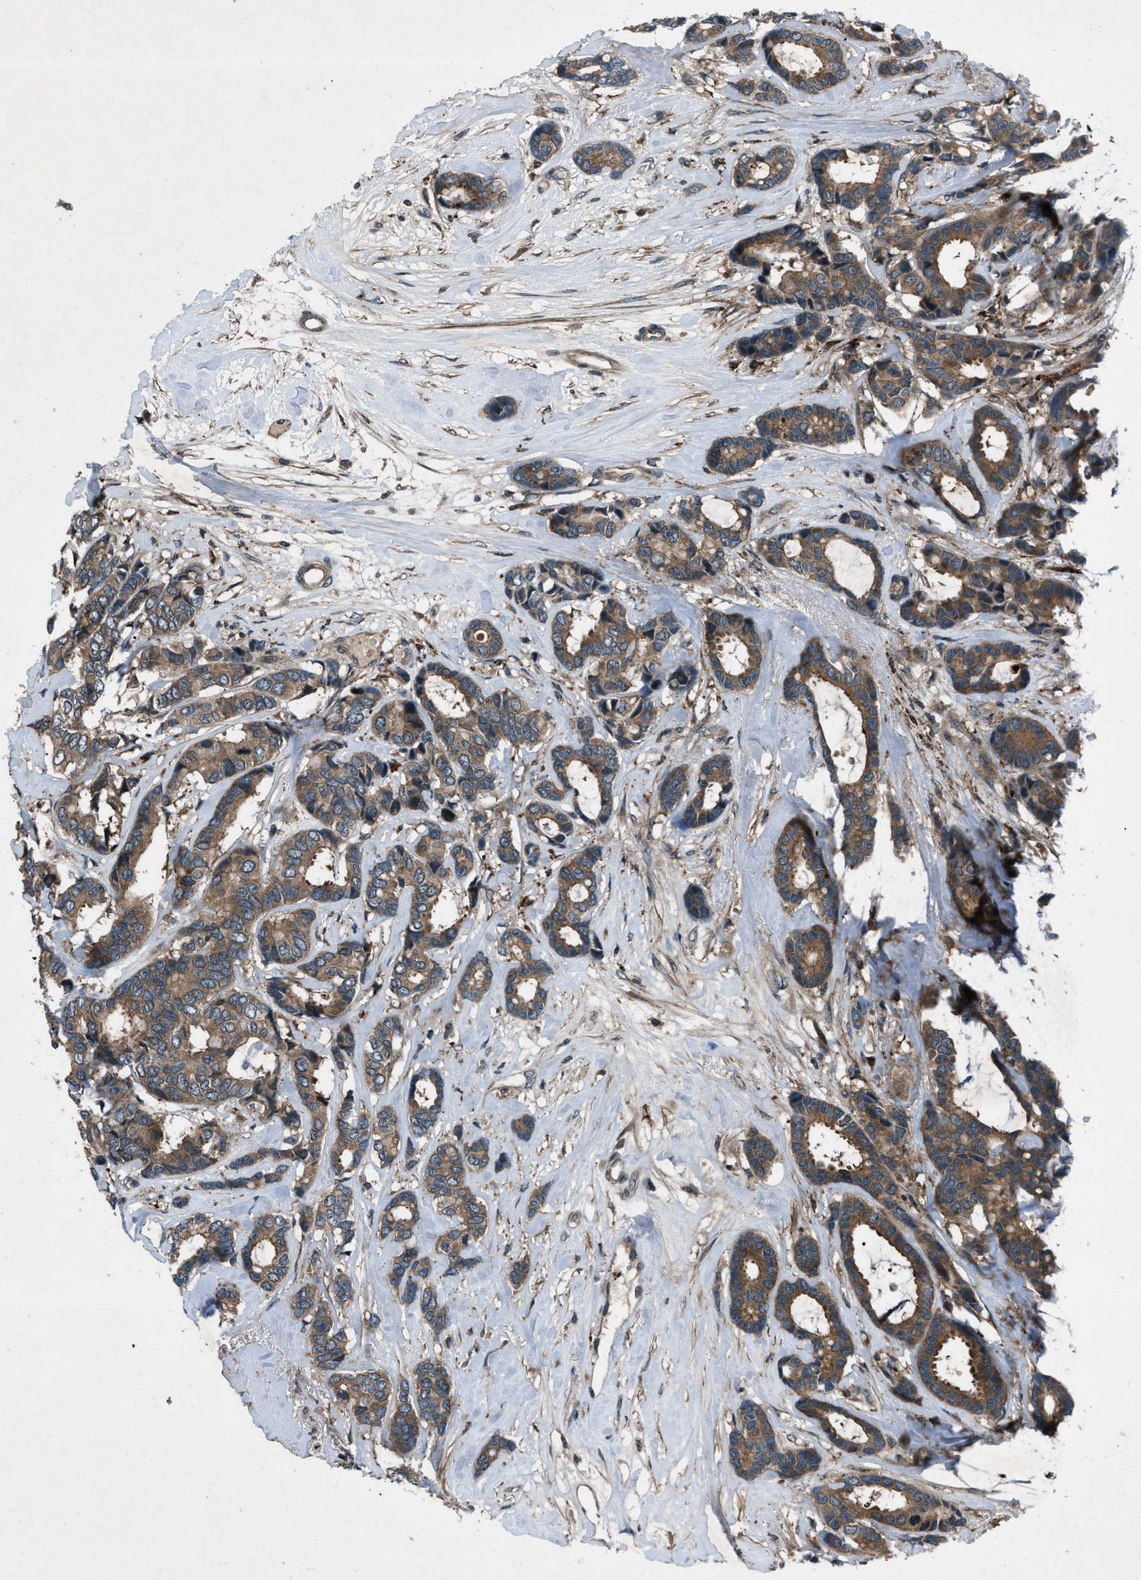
{"staining": {"intensity": "moderate", "quantity": ">75%", "location": "cytoplasmic/membranous"}, "tissue": "breast cancer", "cell_type": "Tumor cells", "image_type": "cancer", "snomed": [{"axis": "morphology", "description": "Duct carcinoma"}, {"axis": "topography", "description": "Breast"}], "caption": "A medium amount of moderate cytoplasmic/membranous expression is seen in about >75% of tumor cells in breast cancer (invasive ductal carcinoma) tissue. The protein is stained brown, and the nuclei are stained in blue (DAB IHC with brightfield microscopy, high magnification).", "gene": "EPSTI1", "patient": {"sex": "female", "age": 87}}